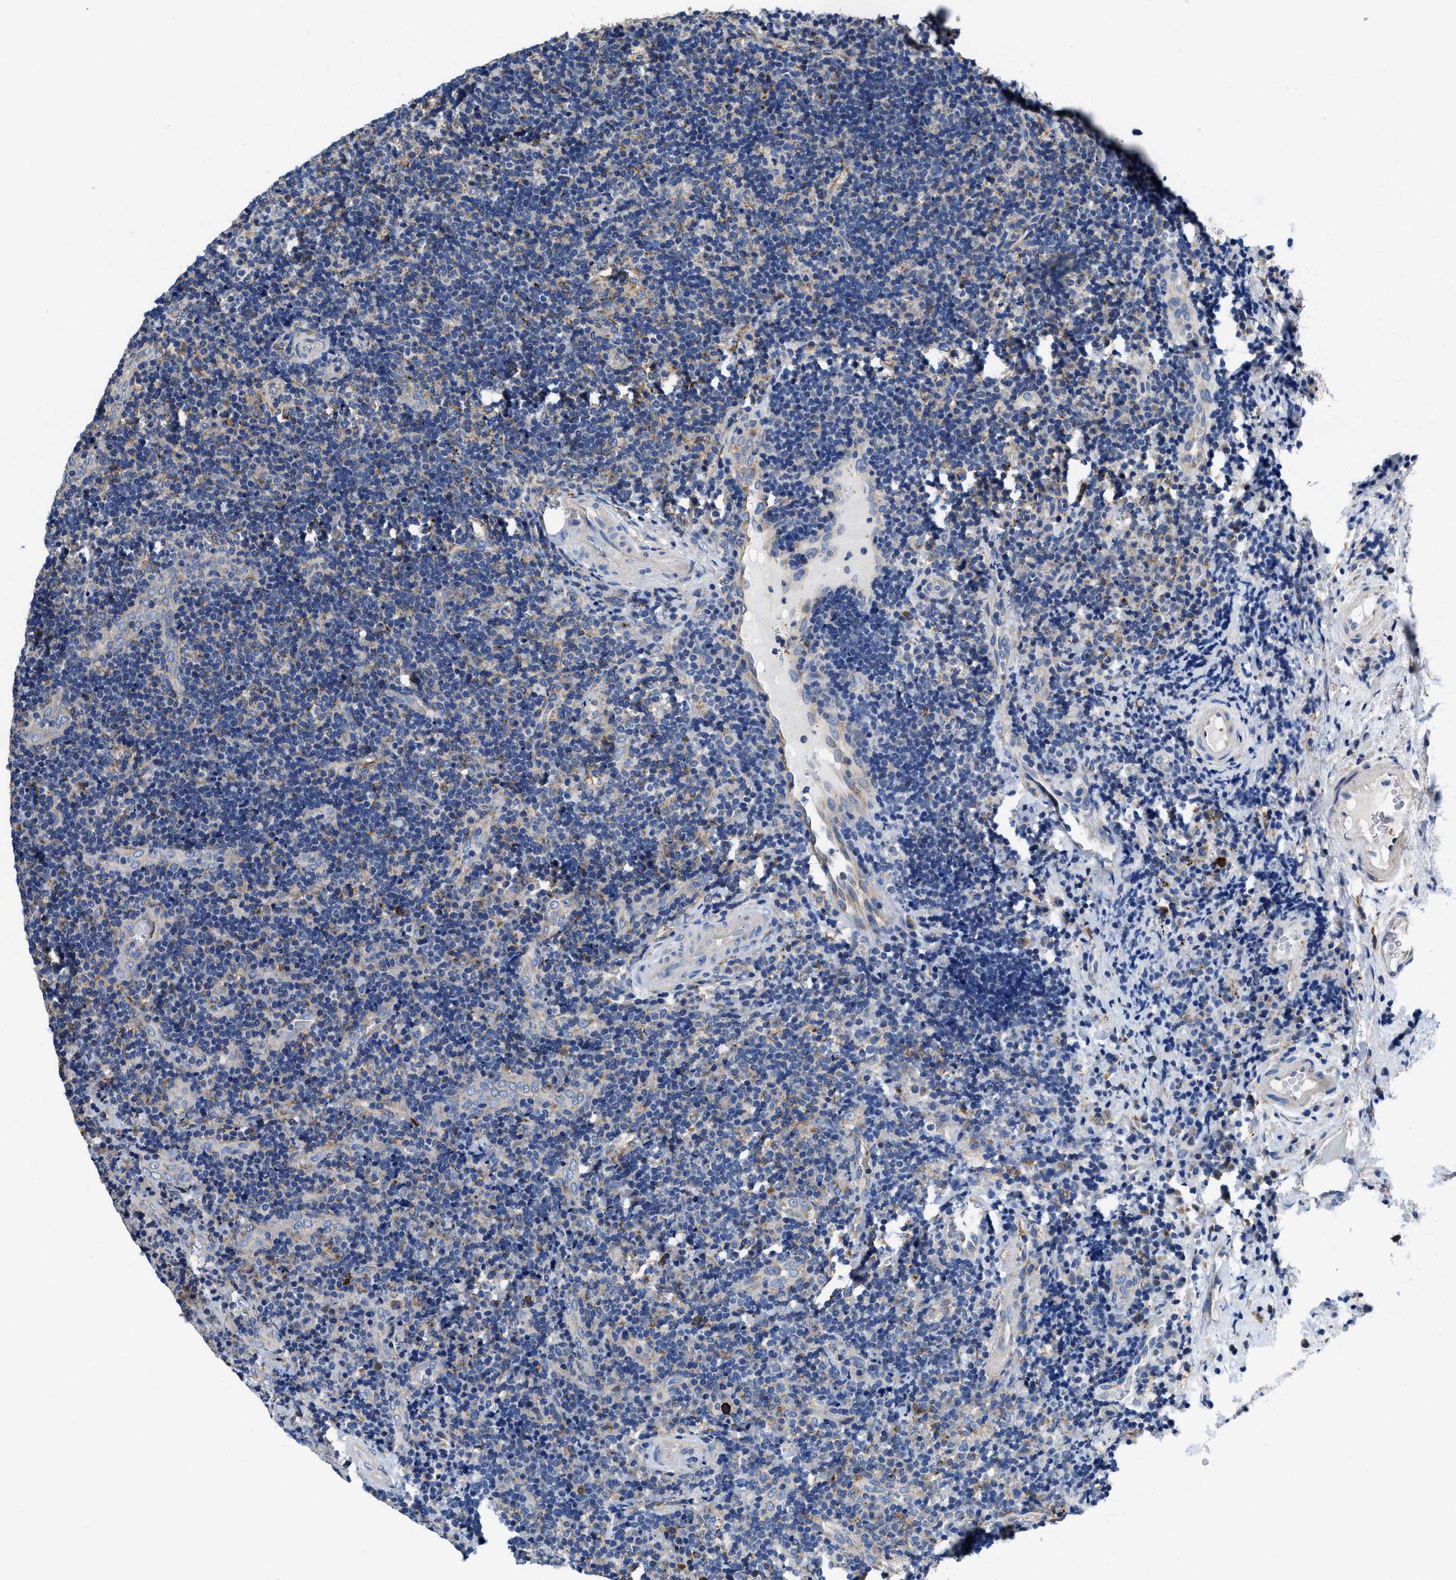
{"staining": {"intensity": "weak", "quantity": "<25%", "location": "cytoplasmic/membranous"}, "tissue": "lymphoma", "cell_type": "Tumor cells", "image_type": "cancer", "snomed": [{"axis": "morphology", "description": "Malignant lymphoma, non-Hodgkin's type, High grade"}, {"axis": "topography", "description": "Tonsil"}], "caption": "High magnification brightfield microscopy of malignant lymphoma, non-Hodgkin's type (high-grade) stained with DAB (brown) and counterstained with hematoxylin (blue): tumor cells show no significant positivity.", "gene": "TMEM30A", "patient": {"sex": "female", "age": 36}}